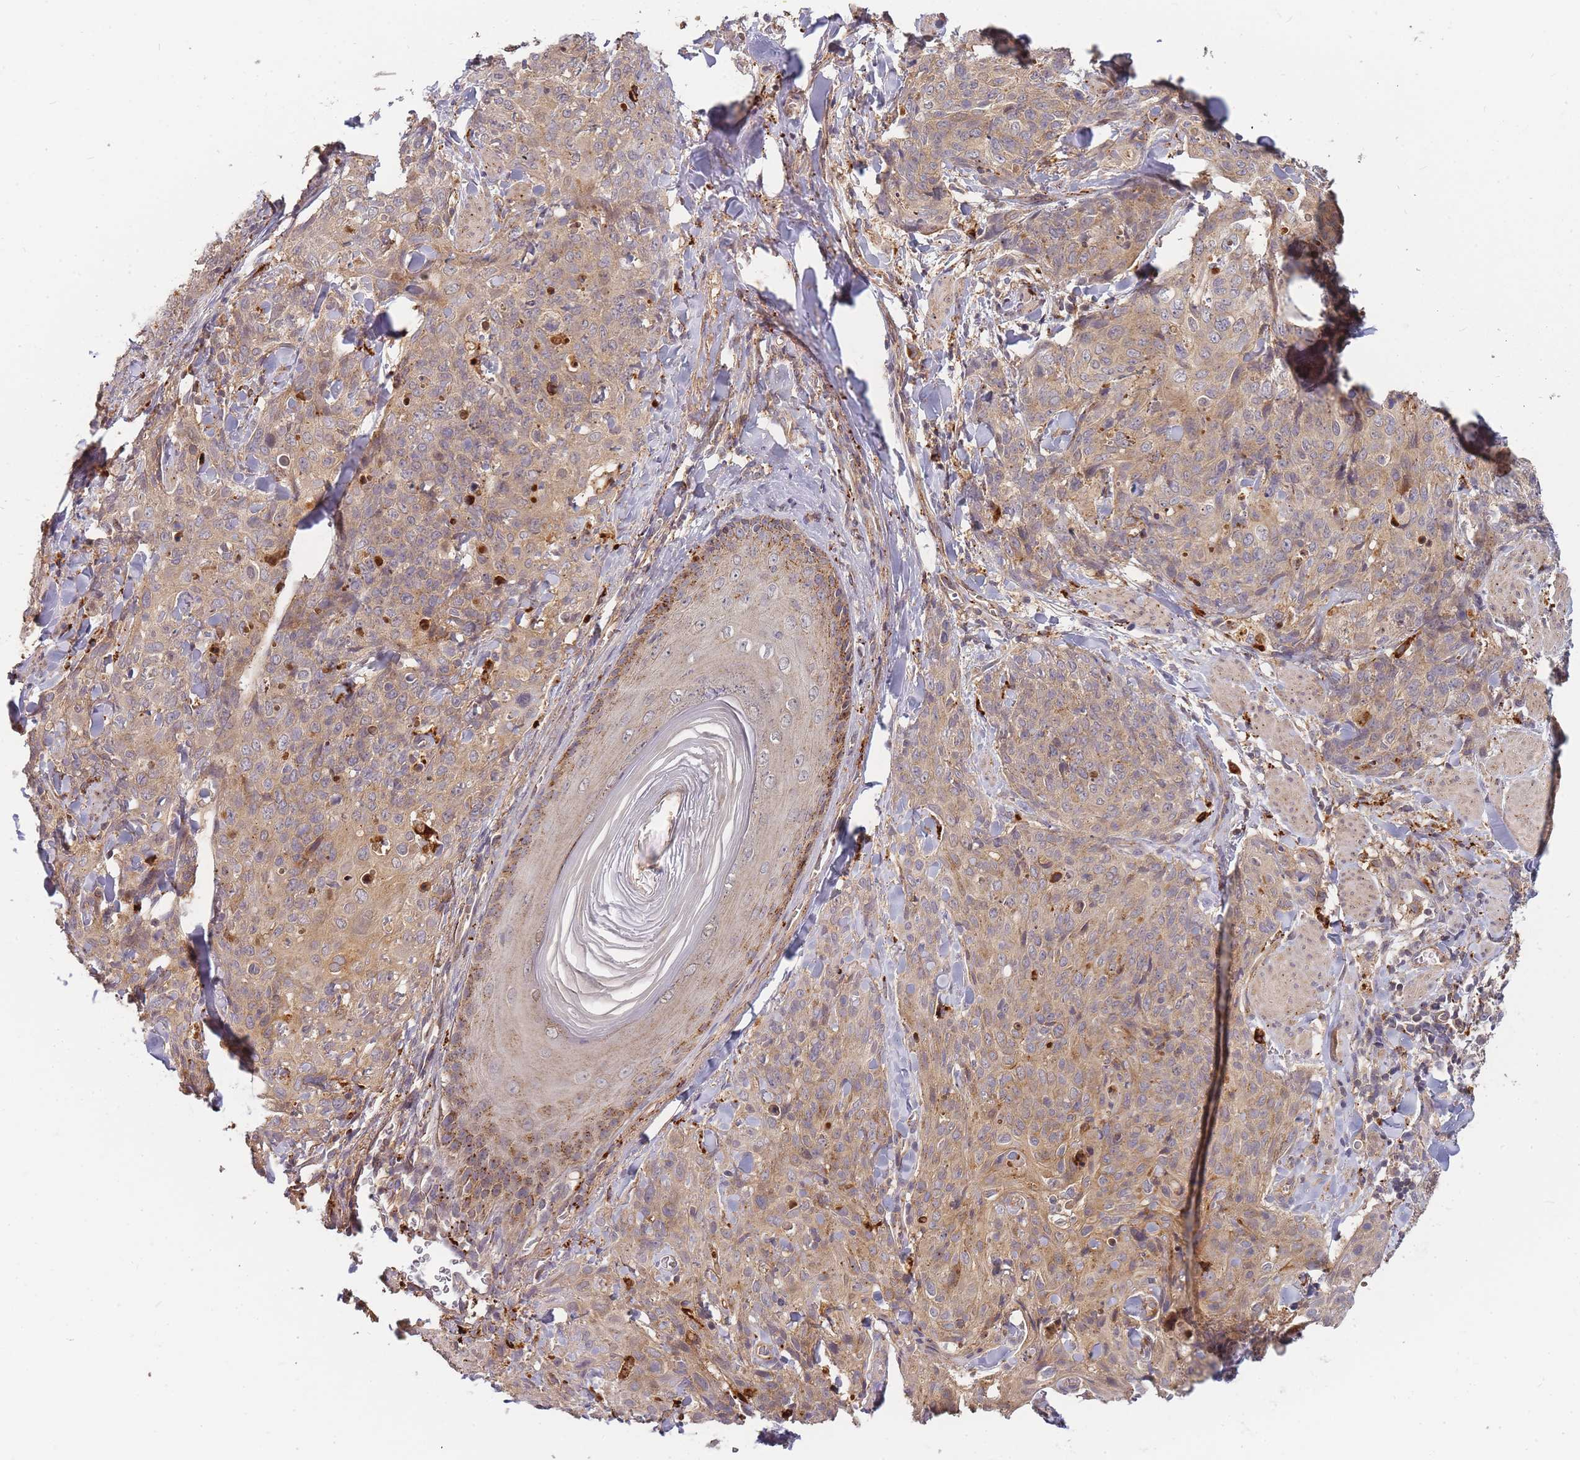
{"staining": {"intensity": "moderate", "quantity": ">75%", "location": "cytoplasmic/membranous"}, "tissue": "skin cancer", "cell_type": "Tumor cells", "image_type": "cancer", "snomed": [{"axis": "morphology", "description": "Squamous cell carcinoma, NOS"}, {"axis": "topography", "description": "Skin"}, {"axis": "topography", "description": "Vulva"}], "caption": "Skin cancer (squamous cell carcinoma) stained for a protein displays moderate cytoplasmic/membranous positivity in tumor cells.", "gene": "ATG5", "patient": {"sex": "female", "age": 85}}